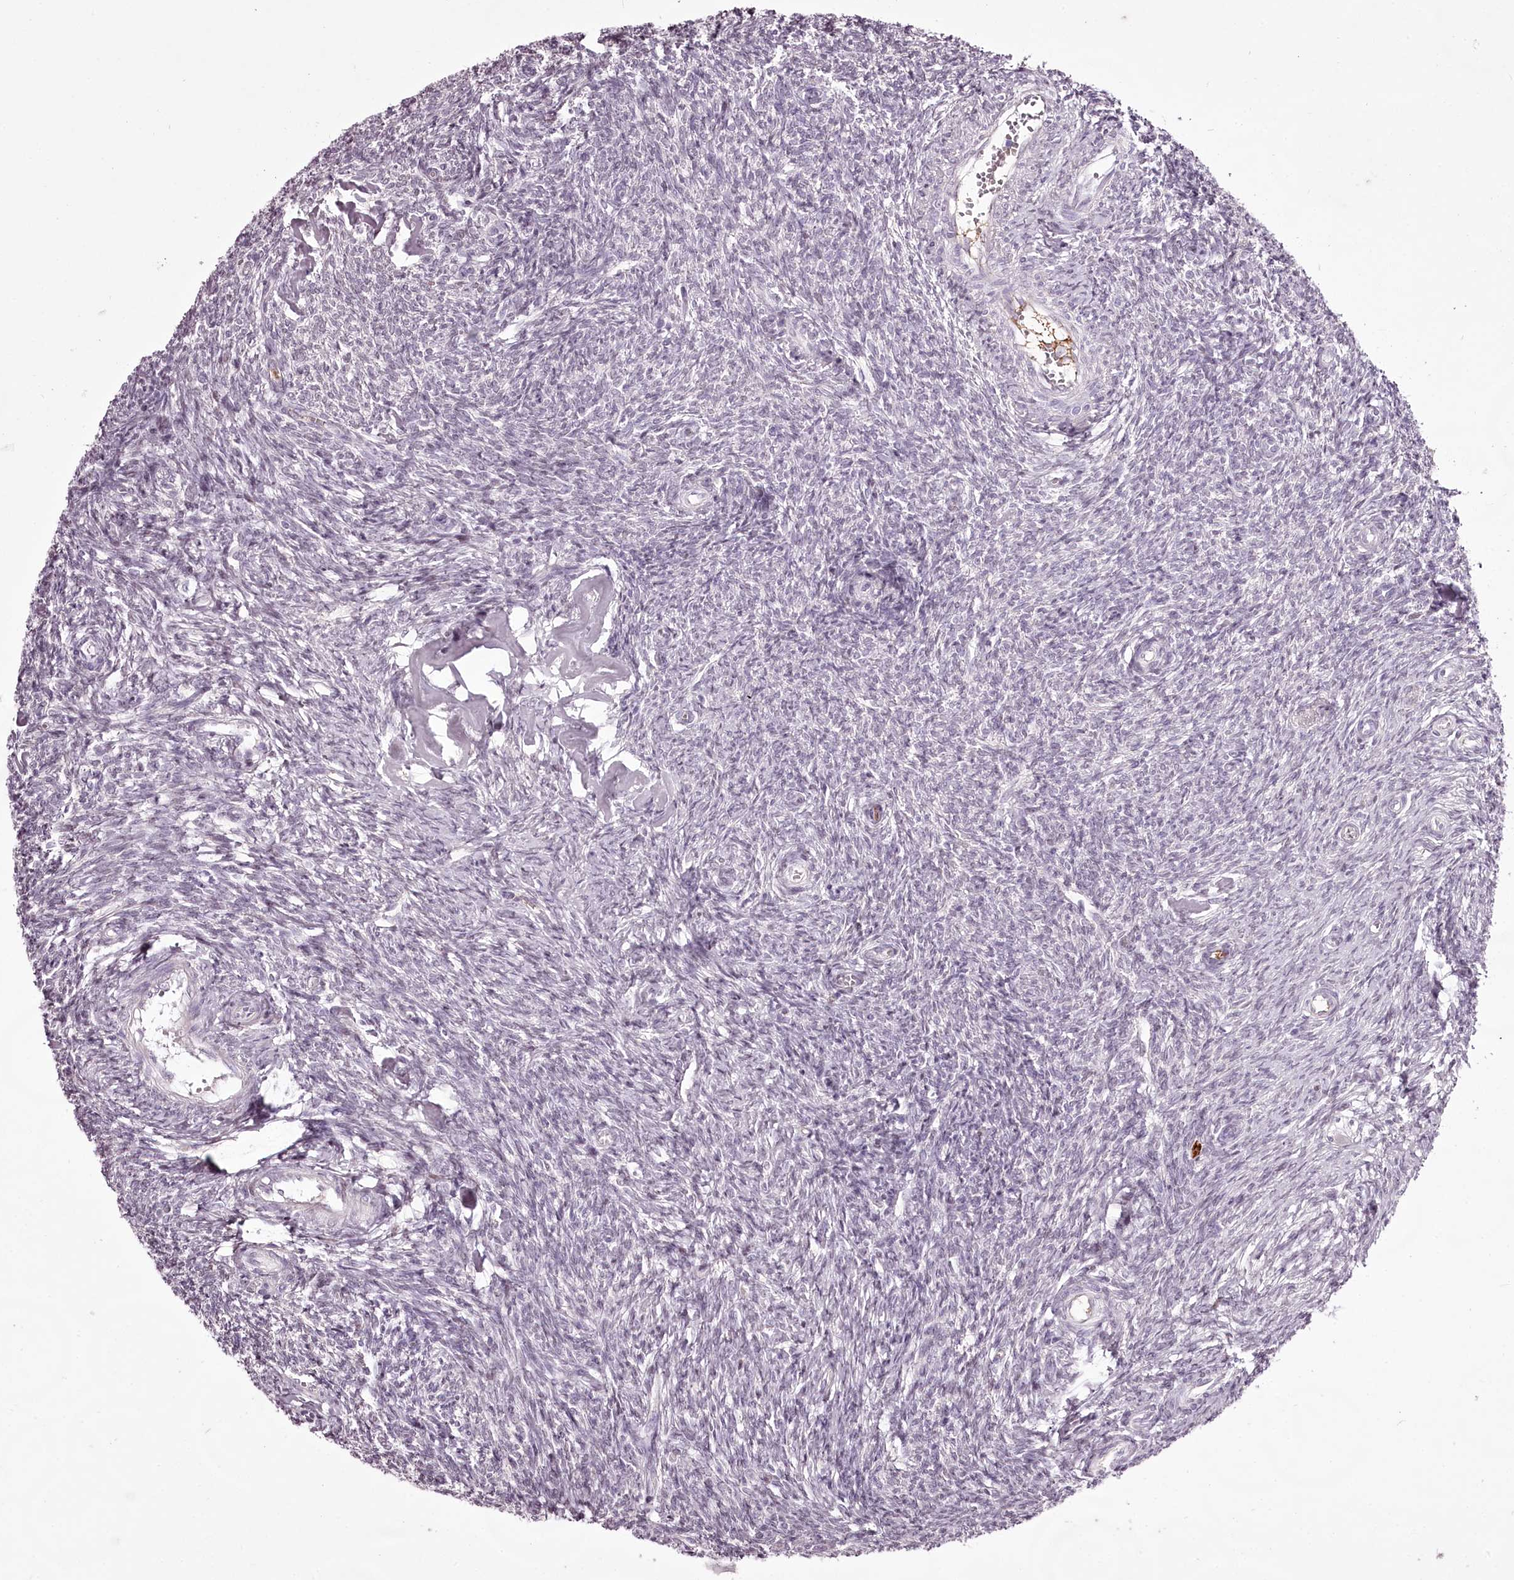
{"staining": {"intensity": "negative", "quantity": "none", "location": "none"}, "tissue": "ovary", "cell_type": "Ovarian stroma cells", "image_type": "normal", "snomed": [{"axis": "morphology", "description": "Normal tissue, NOS"}, {"axis": "topography", "description": "Ovary"}], "caption": "There is no significant staining in ovarian stroma cells of ovary.", "gene": "C1orf56", "patient": {"sex": "female", "age": 44}}